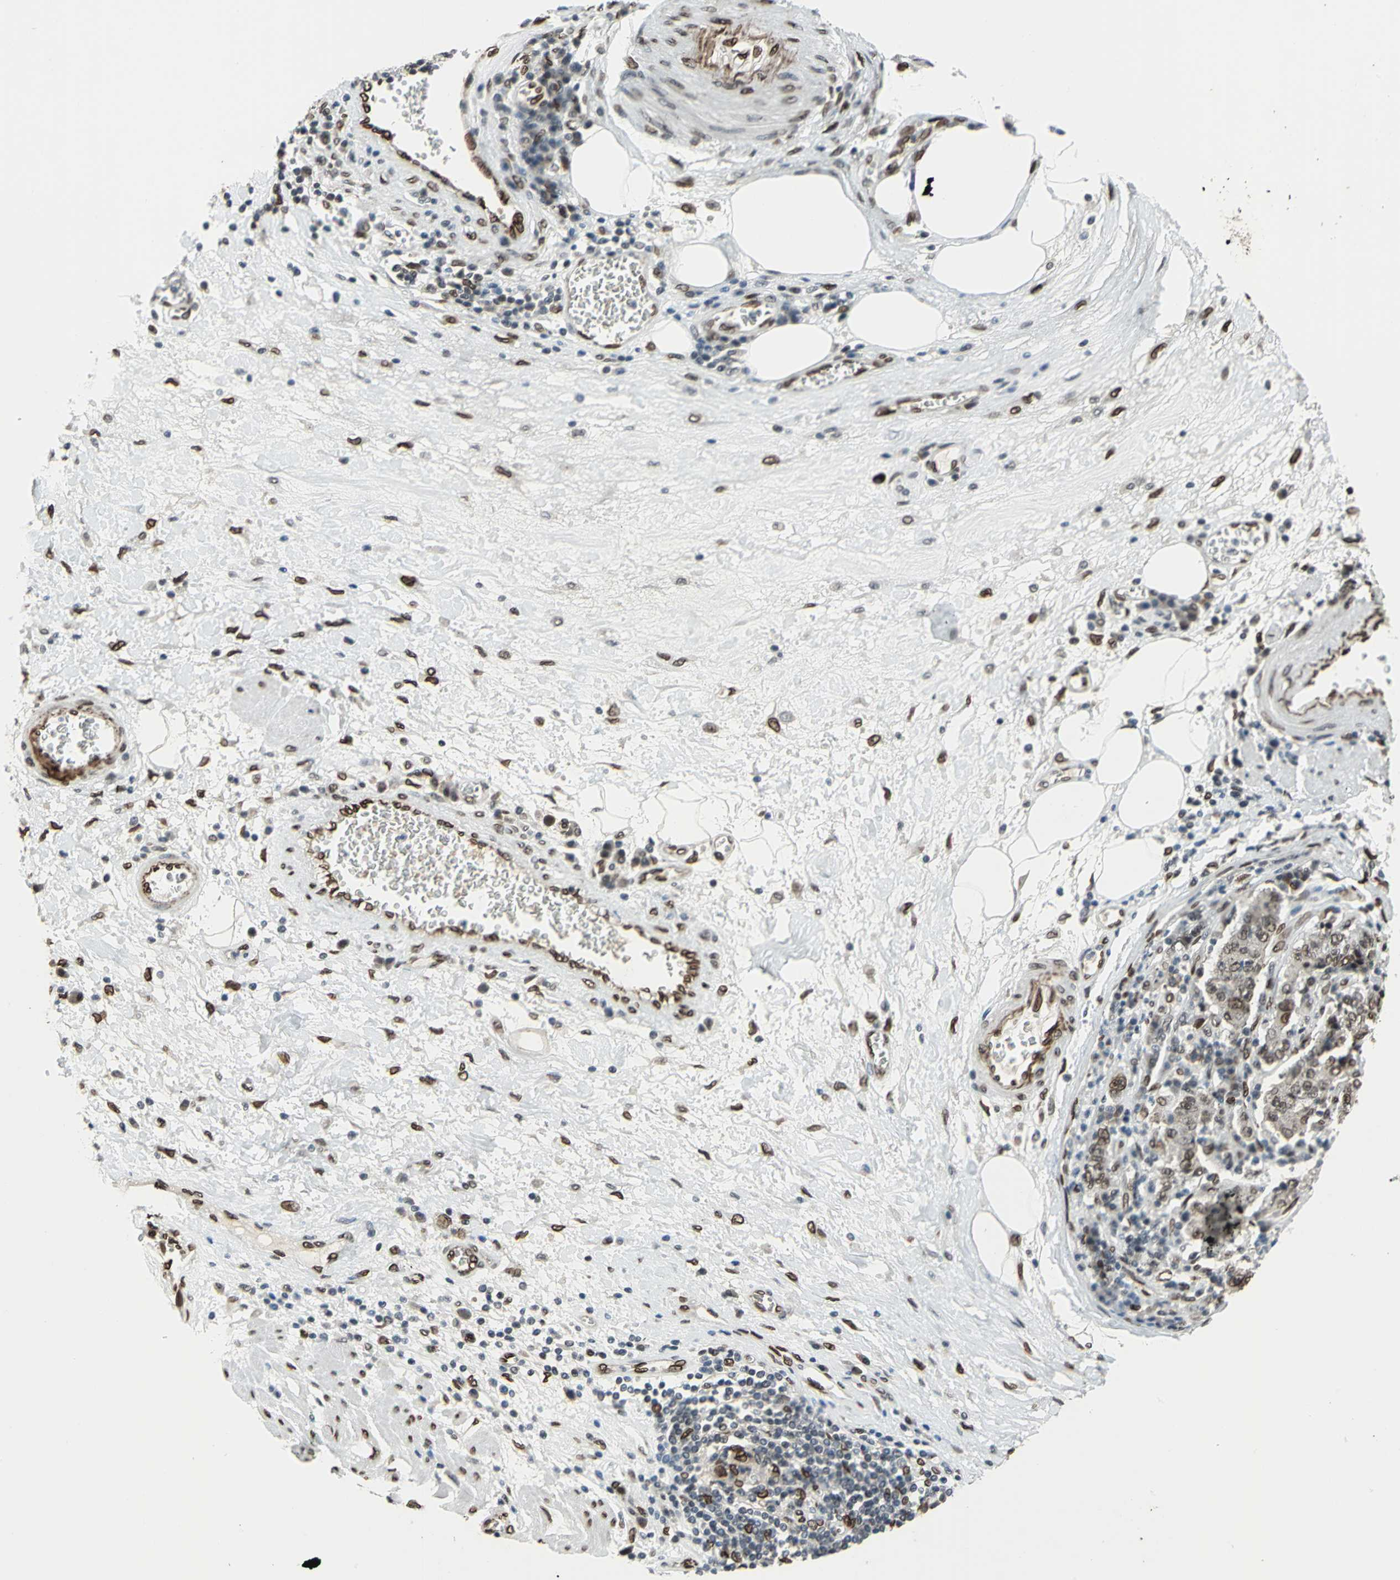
{"staining": {"intensity": "moderate", "quantity": ">75%", "location": "nuclear"}, "tissue": "stomach cancer", "cell_type": "Tumor cells", "image_type": "cancer", "snomed": [{"axis": "morphology", "description": "Normal tissue, NOS"}, {"axis": "morphology", "description": "Adenocarcinoma, NOS"}, {"axis": "topography", "description": "Stomach, upper"}, {"axis": "topography", "description": "Stomach"}], "caption": "Adenocarcinoma (stomach) stained with IHC displays moderate nuclear positivity in about >75% of tumor cells.", "gene": "ISY1", "patient": {"sex": "male", "age": 59}}